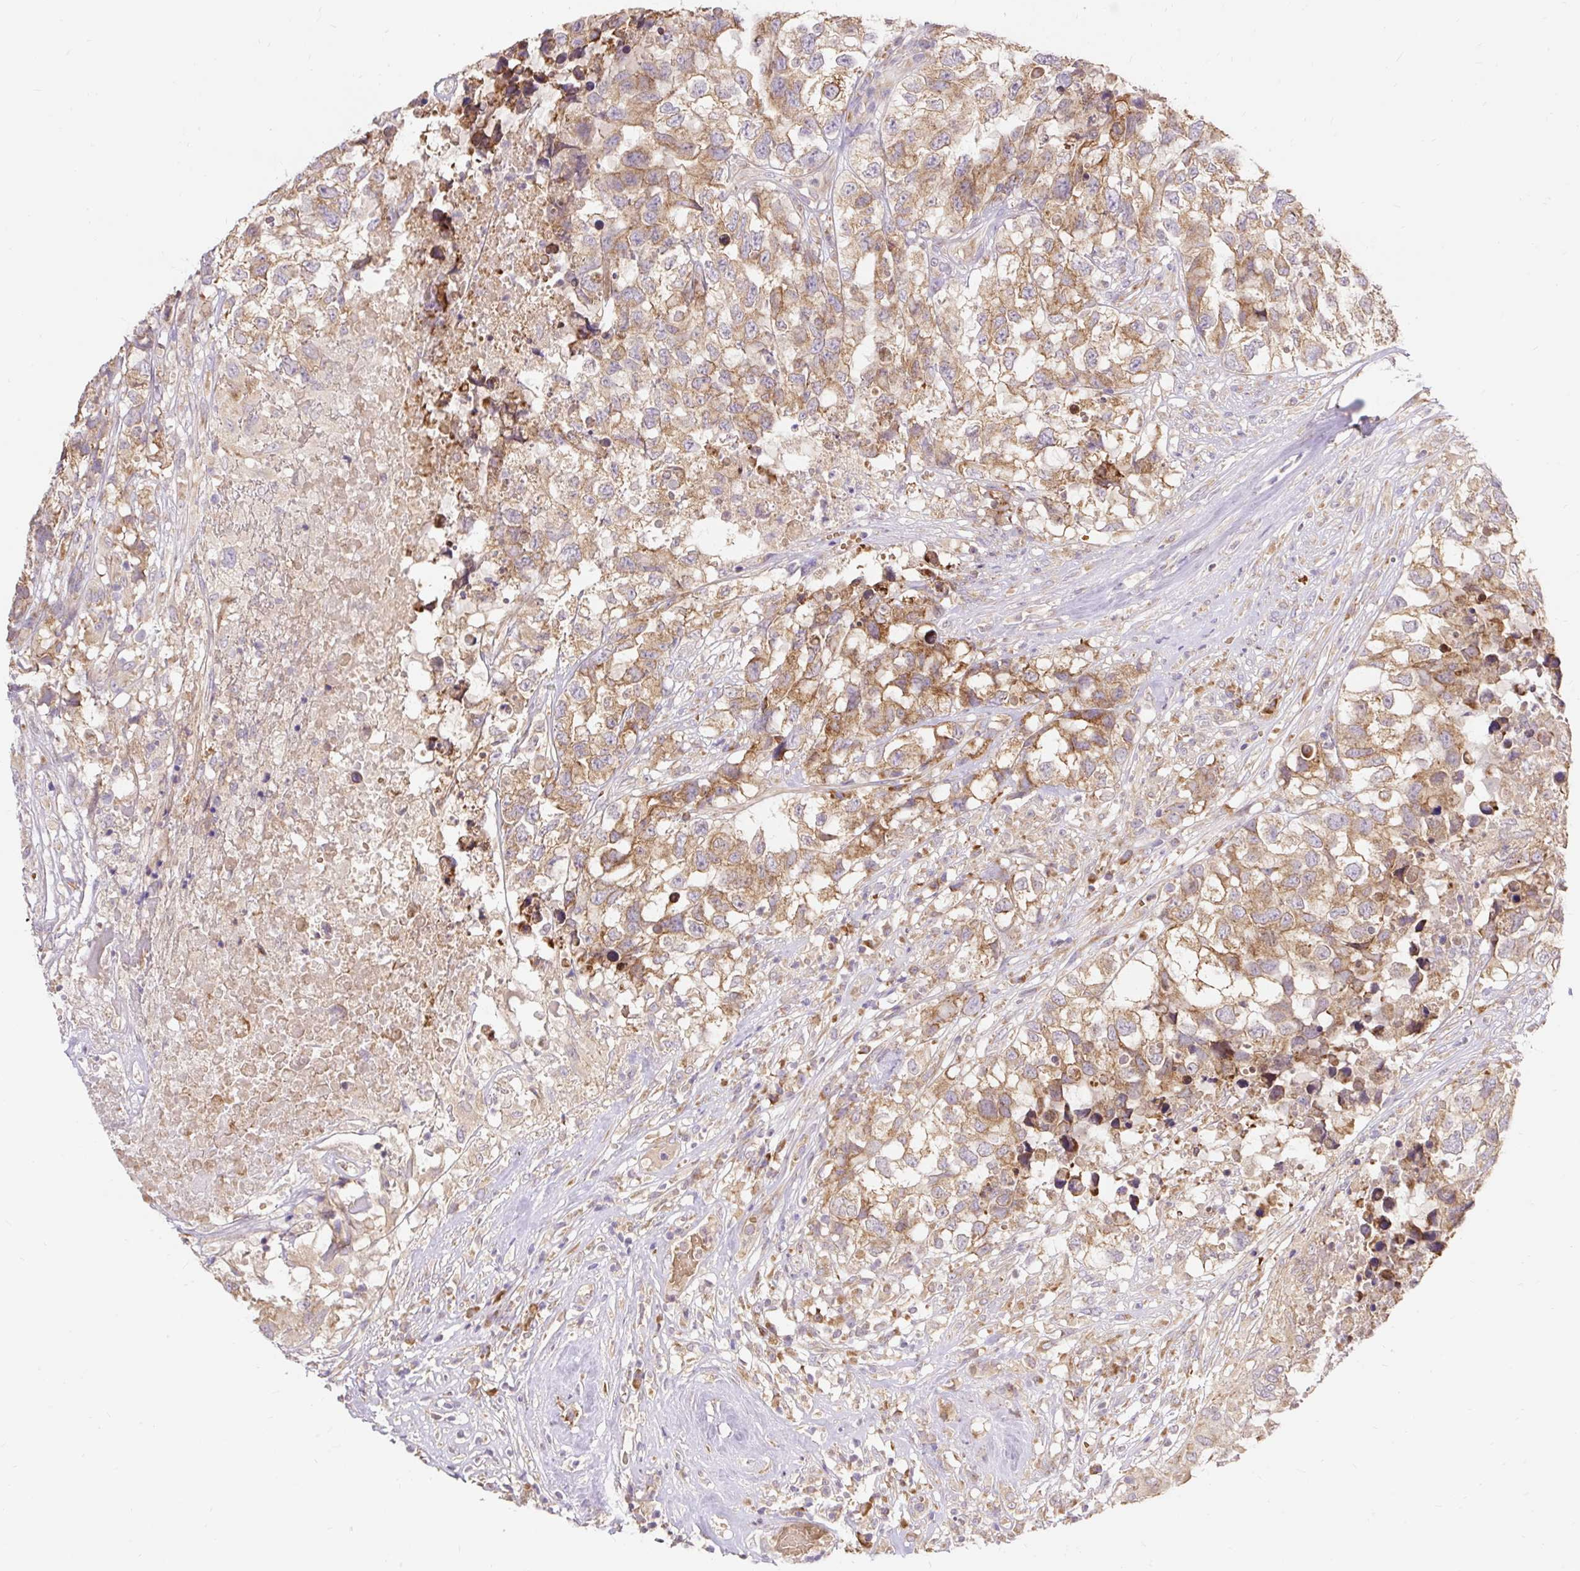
{"staining": {"intensity": "moderate", "quantity": ">75%", "location": "cytoplasmic/membranous"}, "tissue": "testis cancer", "cell_type": "Tumor cells", "image_type": "cancer", "snomed": [{"axis": "morphology", "description": "Carcinoma, Embryonal, NOS"}, {"axis": "topography", "description": "Testis"}], "caption": "Immunohistochemical staining of human testis embryonal carcinoma reveals moderate cytoplasmic/membranous protein positivity in approximately >75% of tumor cells.", "gene": "SEC63", "patient": {"sex": "male", "age": 83}}